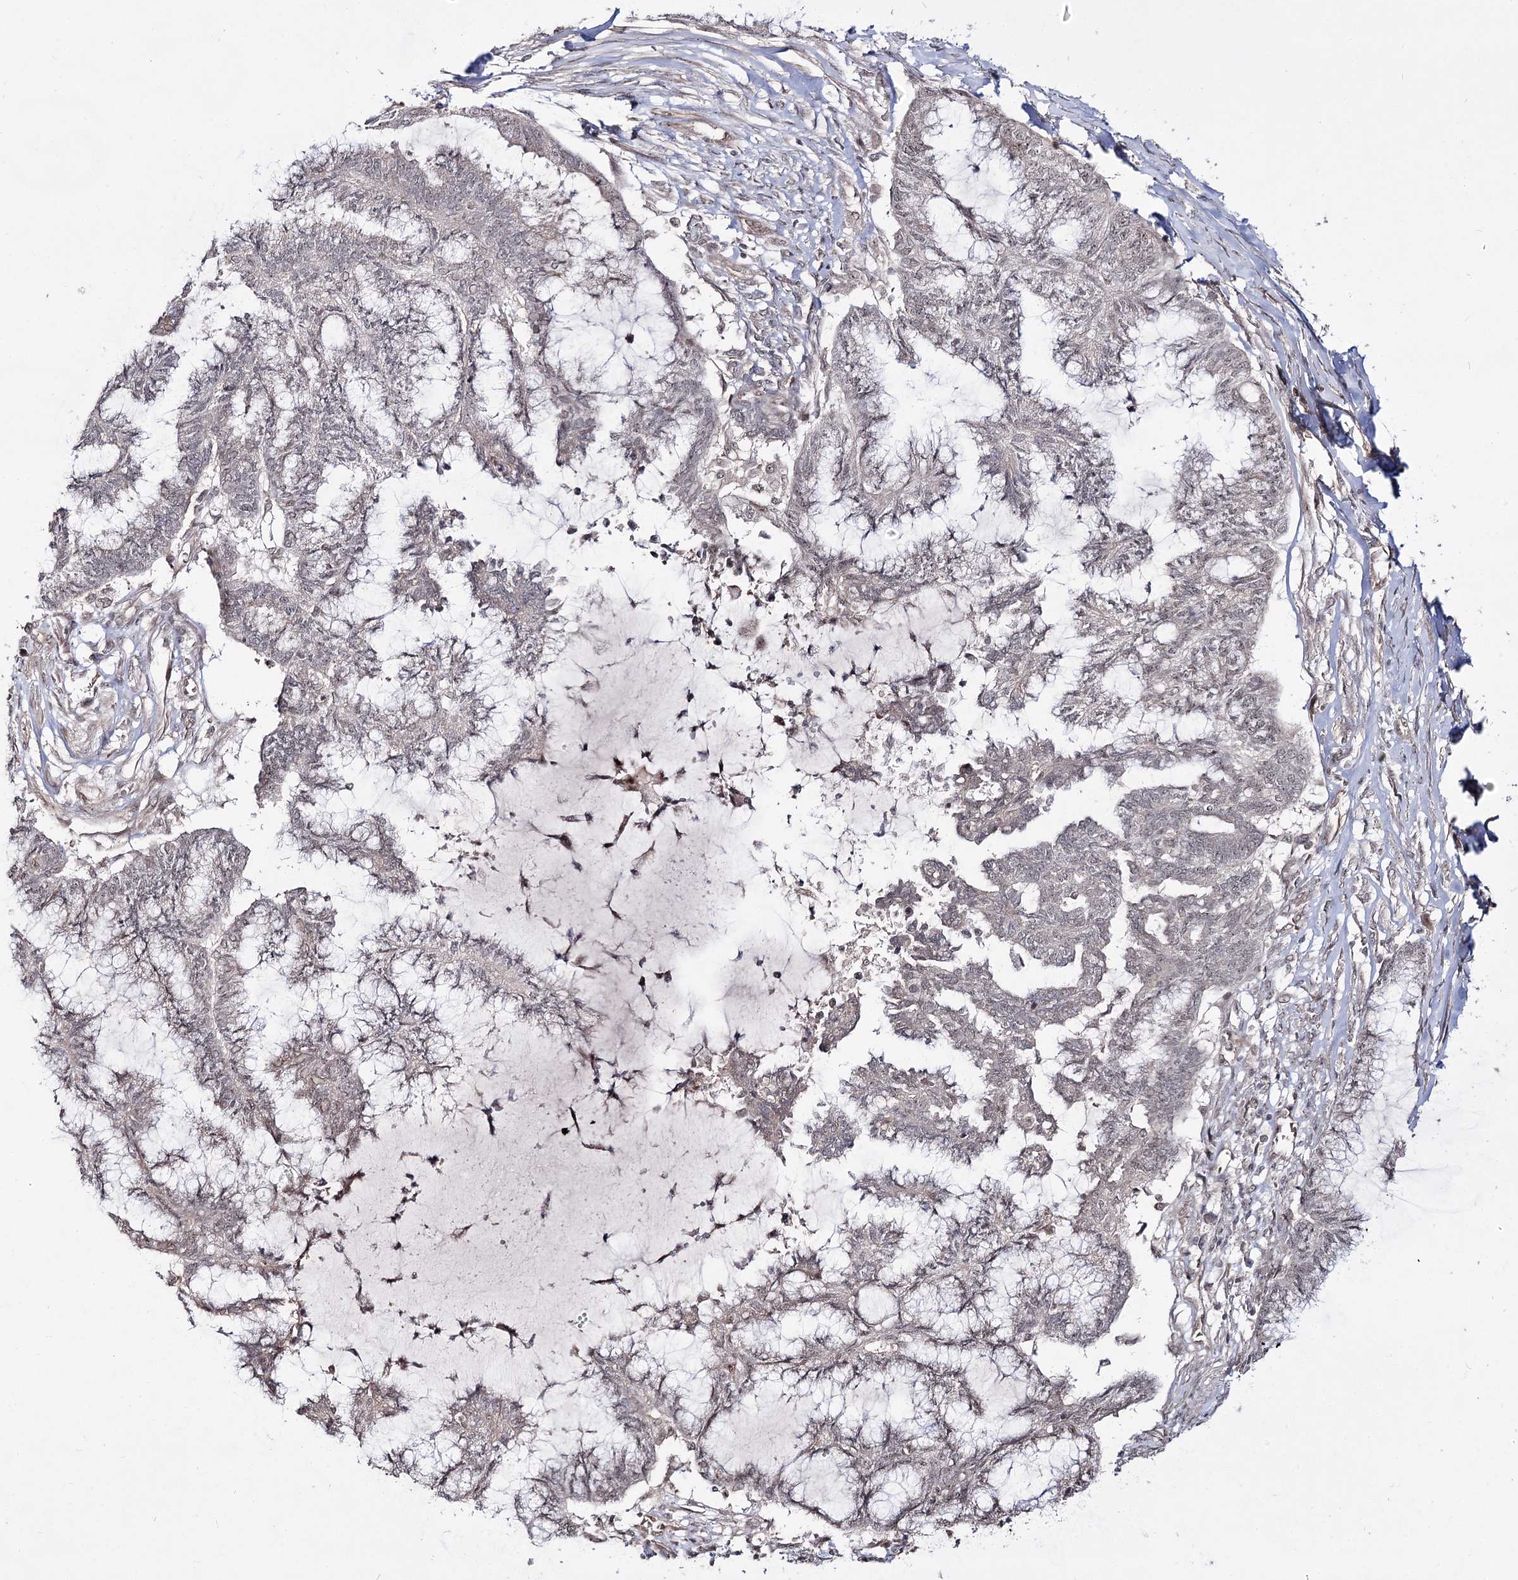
{"staining": {"intensity": "negative", "quantity": "none", "location": "none"}, "tissue": "endometrial cancer", "cell_type": "Tumor cells", "image_type": "cancer", "snomed": [{"axis": "morphology", "description": "Adenocarcinoma, NOS"}, {"axis": "topography", "description": "Endometrium"}], "caption": "IHC of human endometrial cancer reveals no positivity in tumor cells.", "gene": "RRP9", "patient": {"sex": "female", "age": 86}}